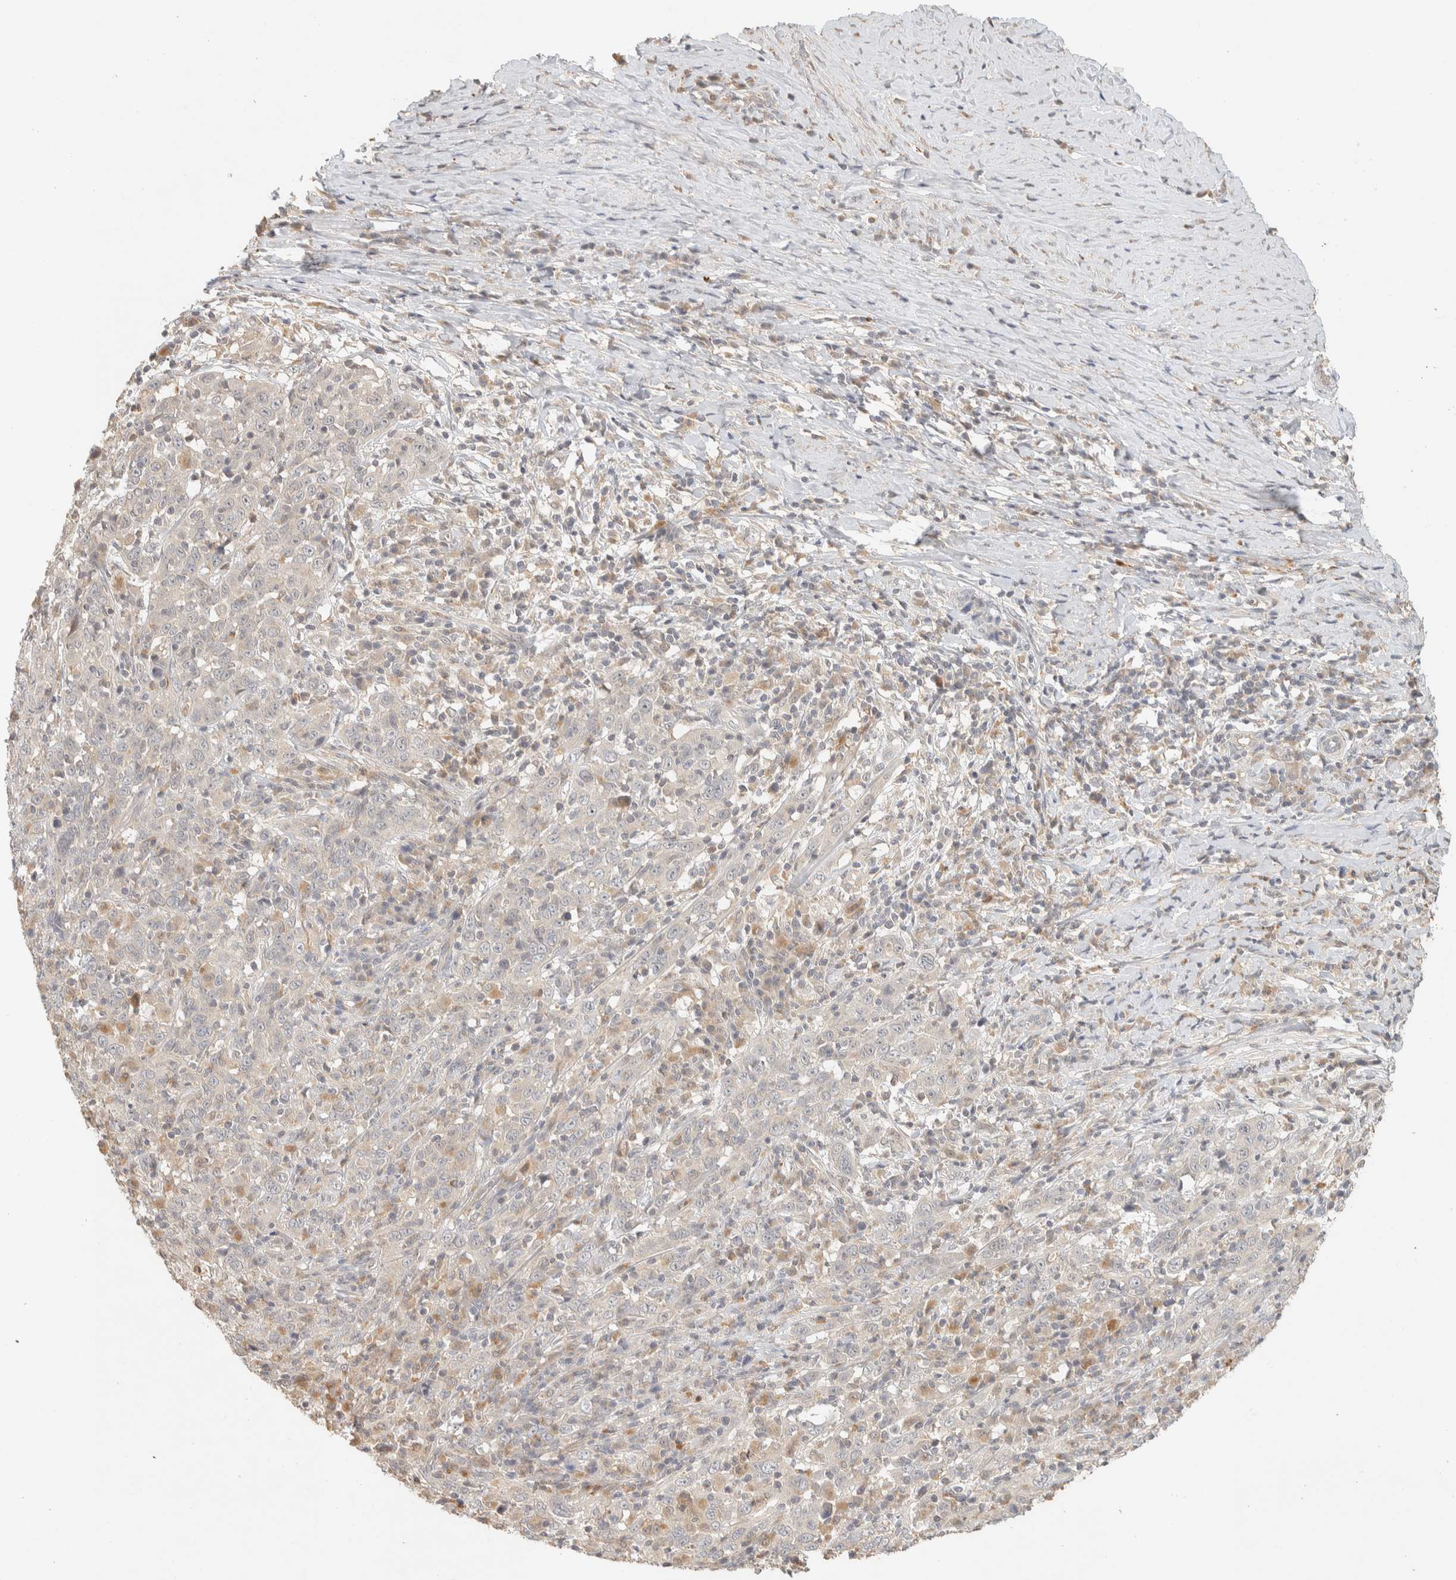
{"staining": {"intensity": "negative", "quantity": "none", "location": "none"}, "tissue": "cervical cancer", "cell_type": "Tumor cells", "image_type": "cancer", "snomed": [{"axis": "morphology", "description": "Squamous cell carcinoma, NOS"}, {"axis": "topography", "description": "Cervix"}], "caption": "Immunohistochemistry (IHC) image of neoplastic tissue: human cervical cancer (squamous cell carcinoma) stained with DAB shows no significant protein positivity in tumor cells.", "gene": "ITPA", "patient": {"sex": "female", "age": 46}}